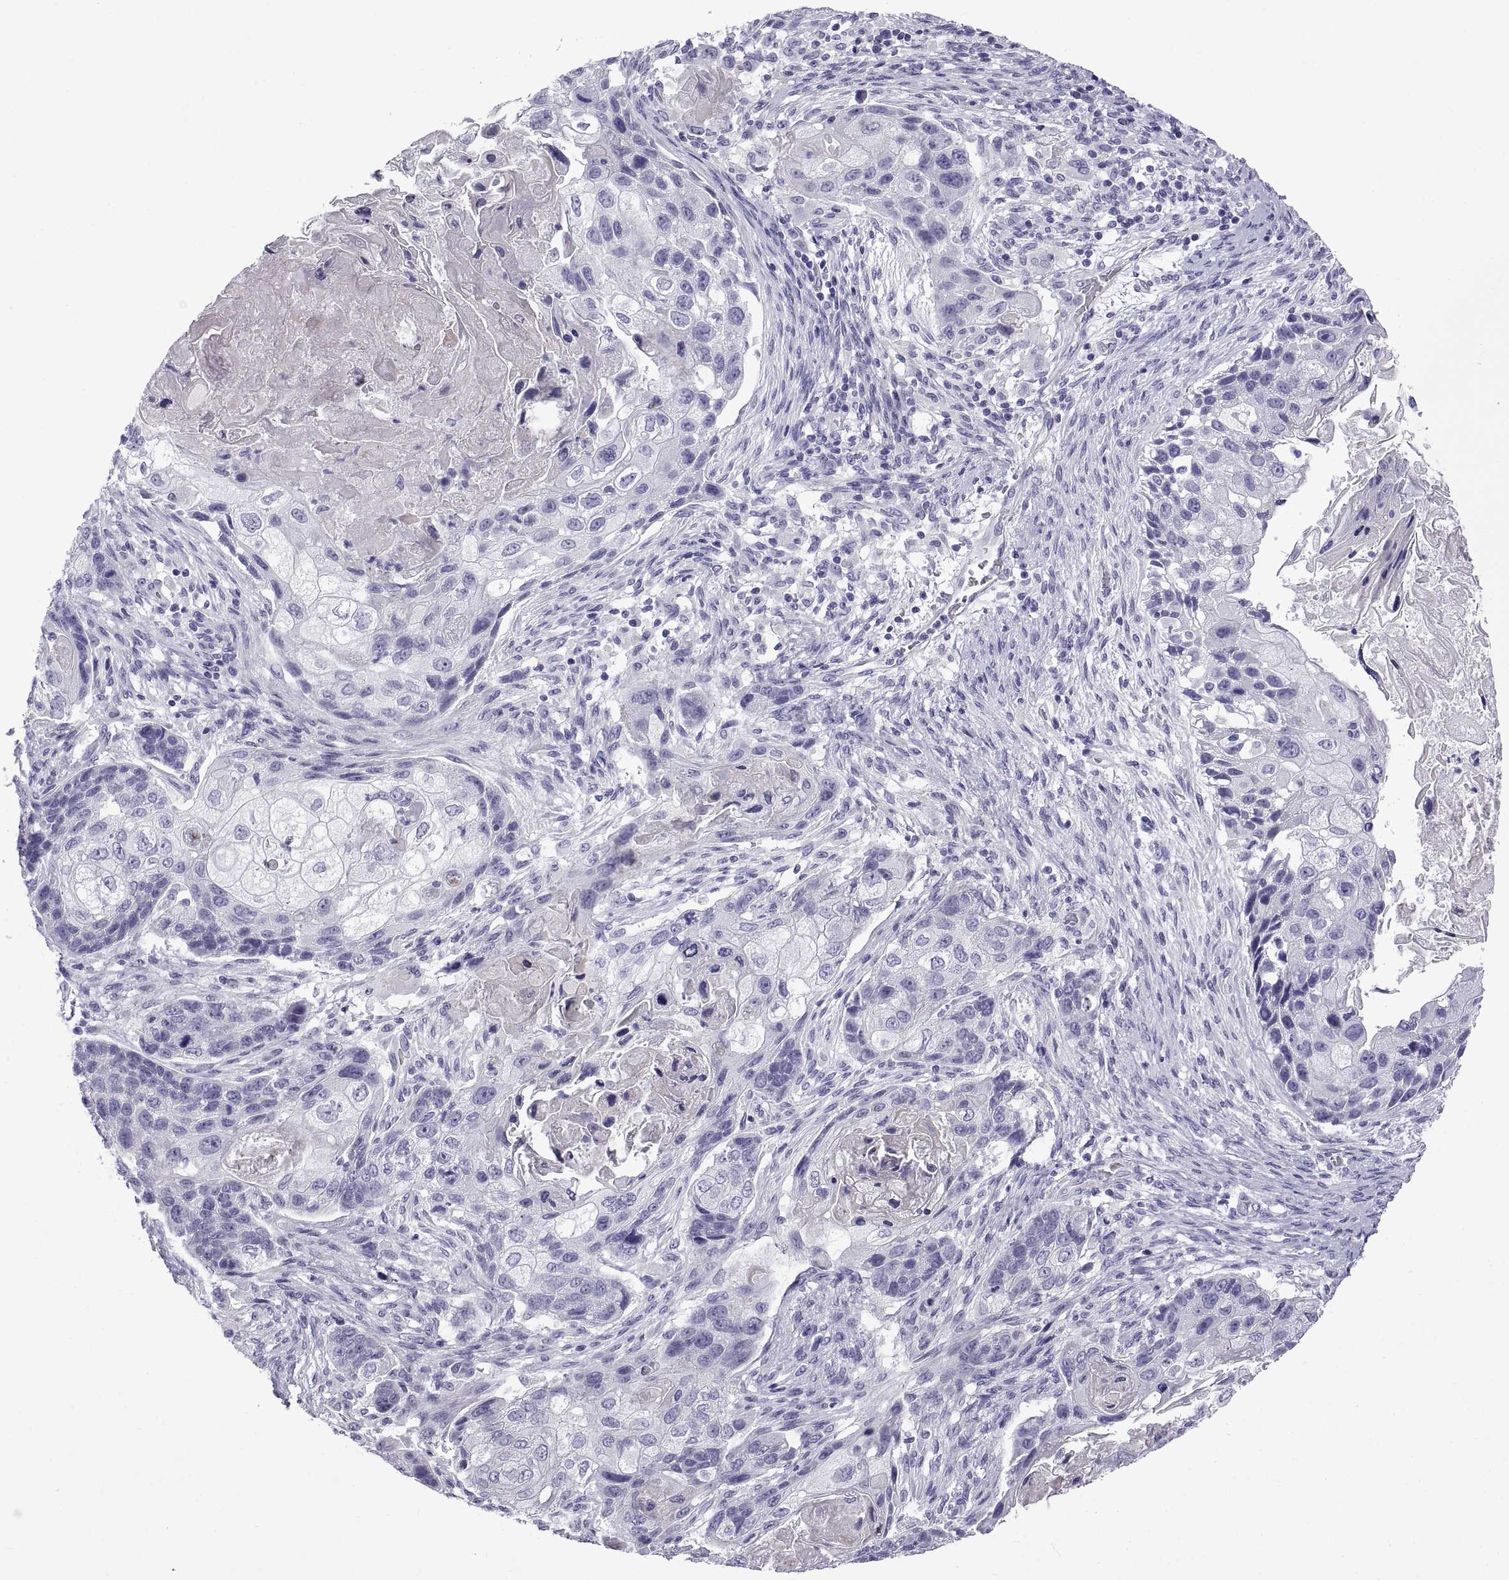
{"staining": {"intensity": "negative", "quantity": "none", "location": "none"}, "tissue": "lung cancer", "cell_type": "Tumor cells", "image_type": "cancer", "snomed": [{"axis": "morphology", "description": "Squamous cell carcinoma, NOS"}, {"axis": "topography", "description": "Lung"}], "caption": "Squamous cell carcinoma (lung) stained for a protein using immunohistochemistry (IHC) reveals no positivity tumor cells.", "gene": "SPDYE1", "patient": {"sex": "male", "age": 69}}